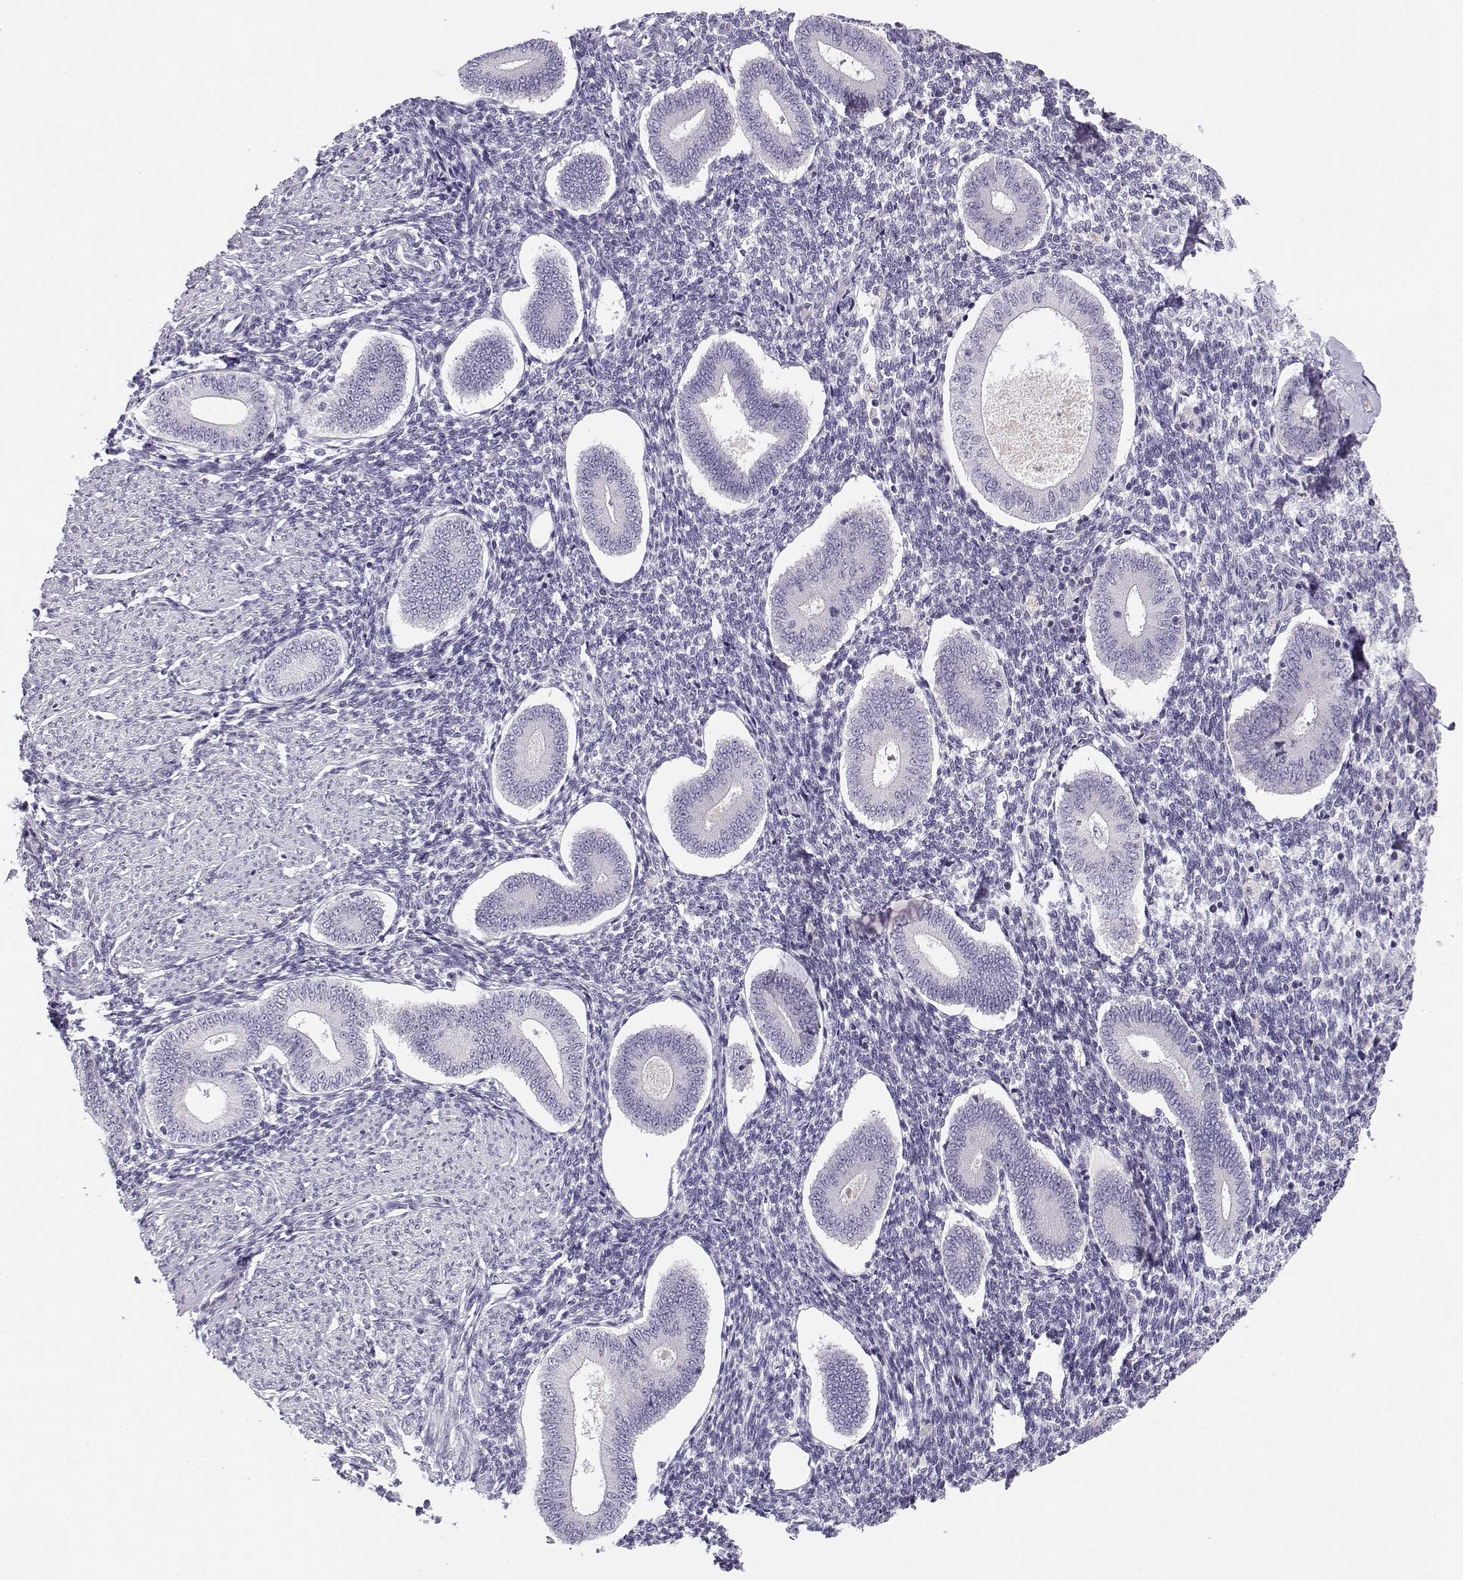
{"staining": {"intensity": "negative", "quantity": "none", "location": "none"}, "tissue": "endometrium", "cell_type": "Cells in endometrial stroma", "image_type": "normal", "snomed": [{"axis": "morphology", "description": "Normal tissue, NOS"}, {"axis": "topography", "description": "Endometrium"}], "caption": "Cells in endometrial stroma are negative for protein expression in unremarkable human endometrium. (Brightfield microscopy of DAB (3,3'-diaminobenzidine) immunohistochemistry (IHC) at high magnification).", "gene": "CFAP77", "patient": {"sex": "female", "age": 40}}